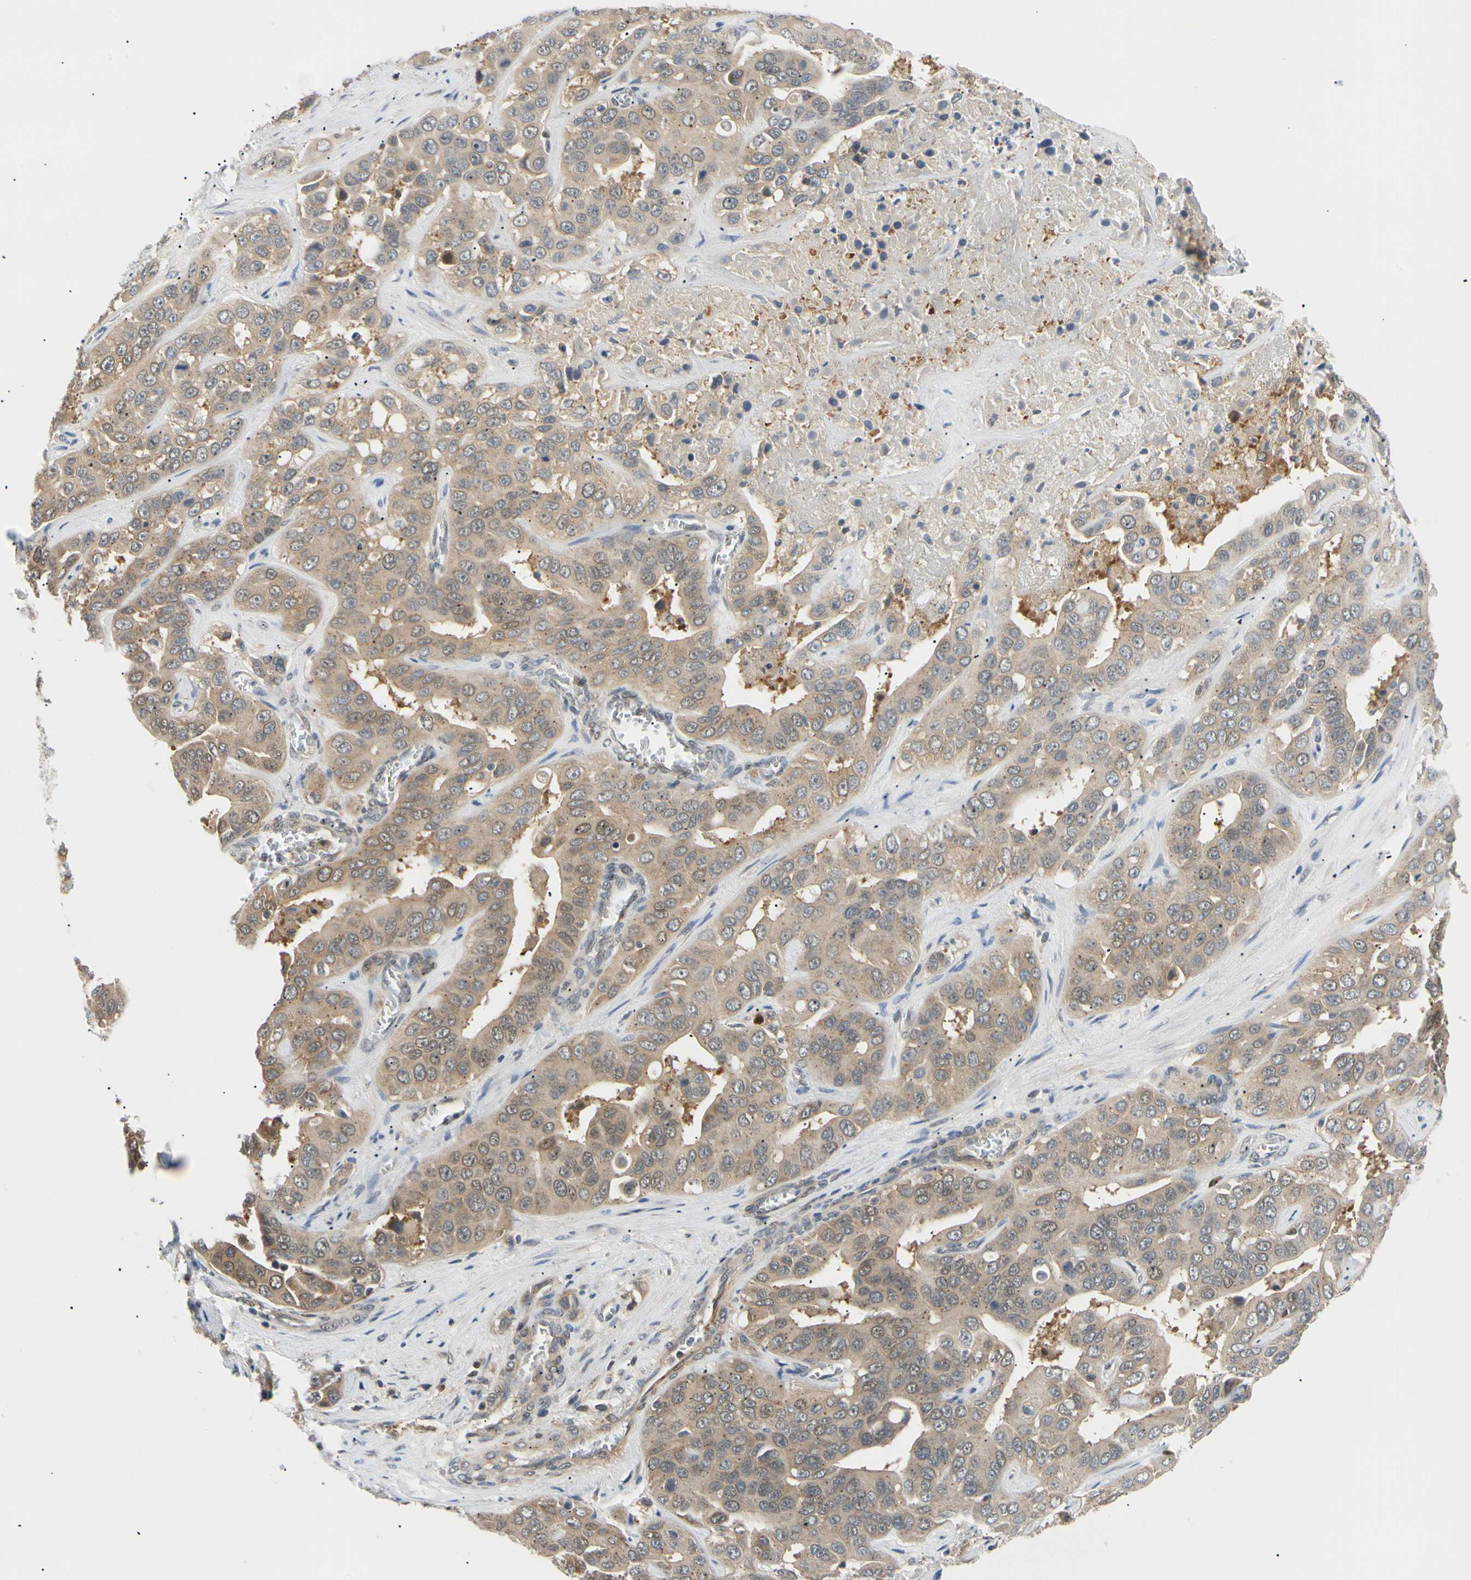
{"staining": {"intensity": "weak", "quantity": "25%-75%", "location": "cytoplasmic/membranous"}, "tissue": "liver cancer", "cell_type": "Tumor cells", "image_type": "cancer", "snomed": [{"axis": "morphology", "description": "Cholangiocarcinoma"}, {"axis": "topography", "description": "Liver"}], "caption": "DAB immunohistochemical staining of liver cholangiocarcinoma exhibits weak cytoplasmic/membranous protein expression in approximately 25%-75% of tumor cells. (IHC, brightfield microscopy, high magnification).", "gene": "SEC23B", "patient": {"sex": "female", "age": 52}}